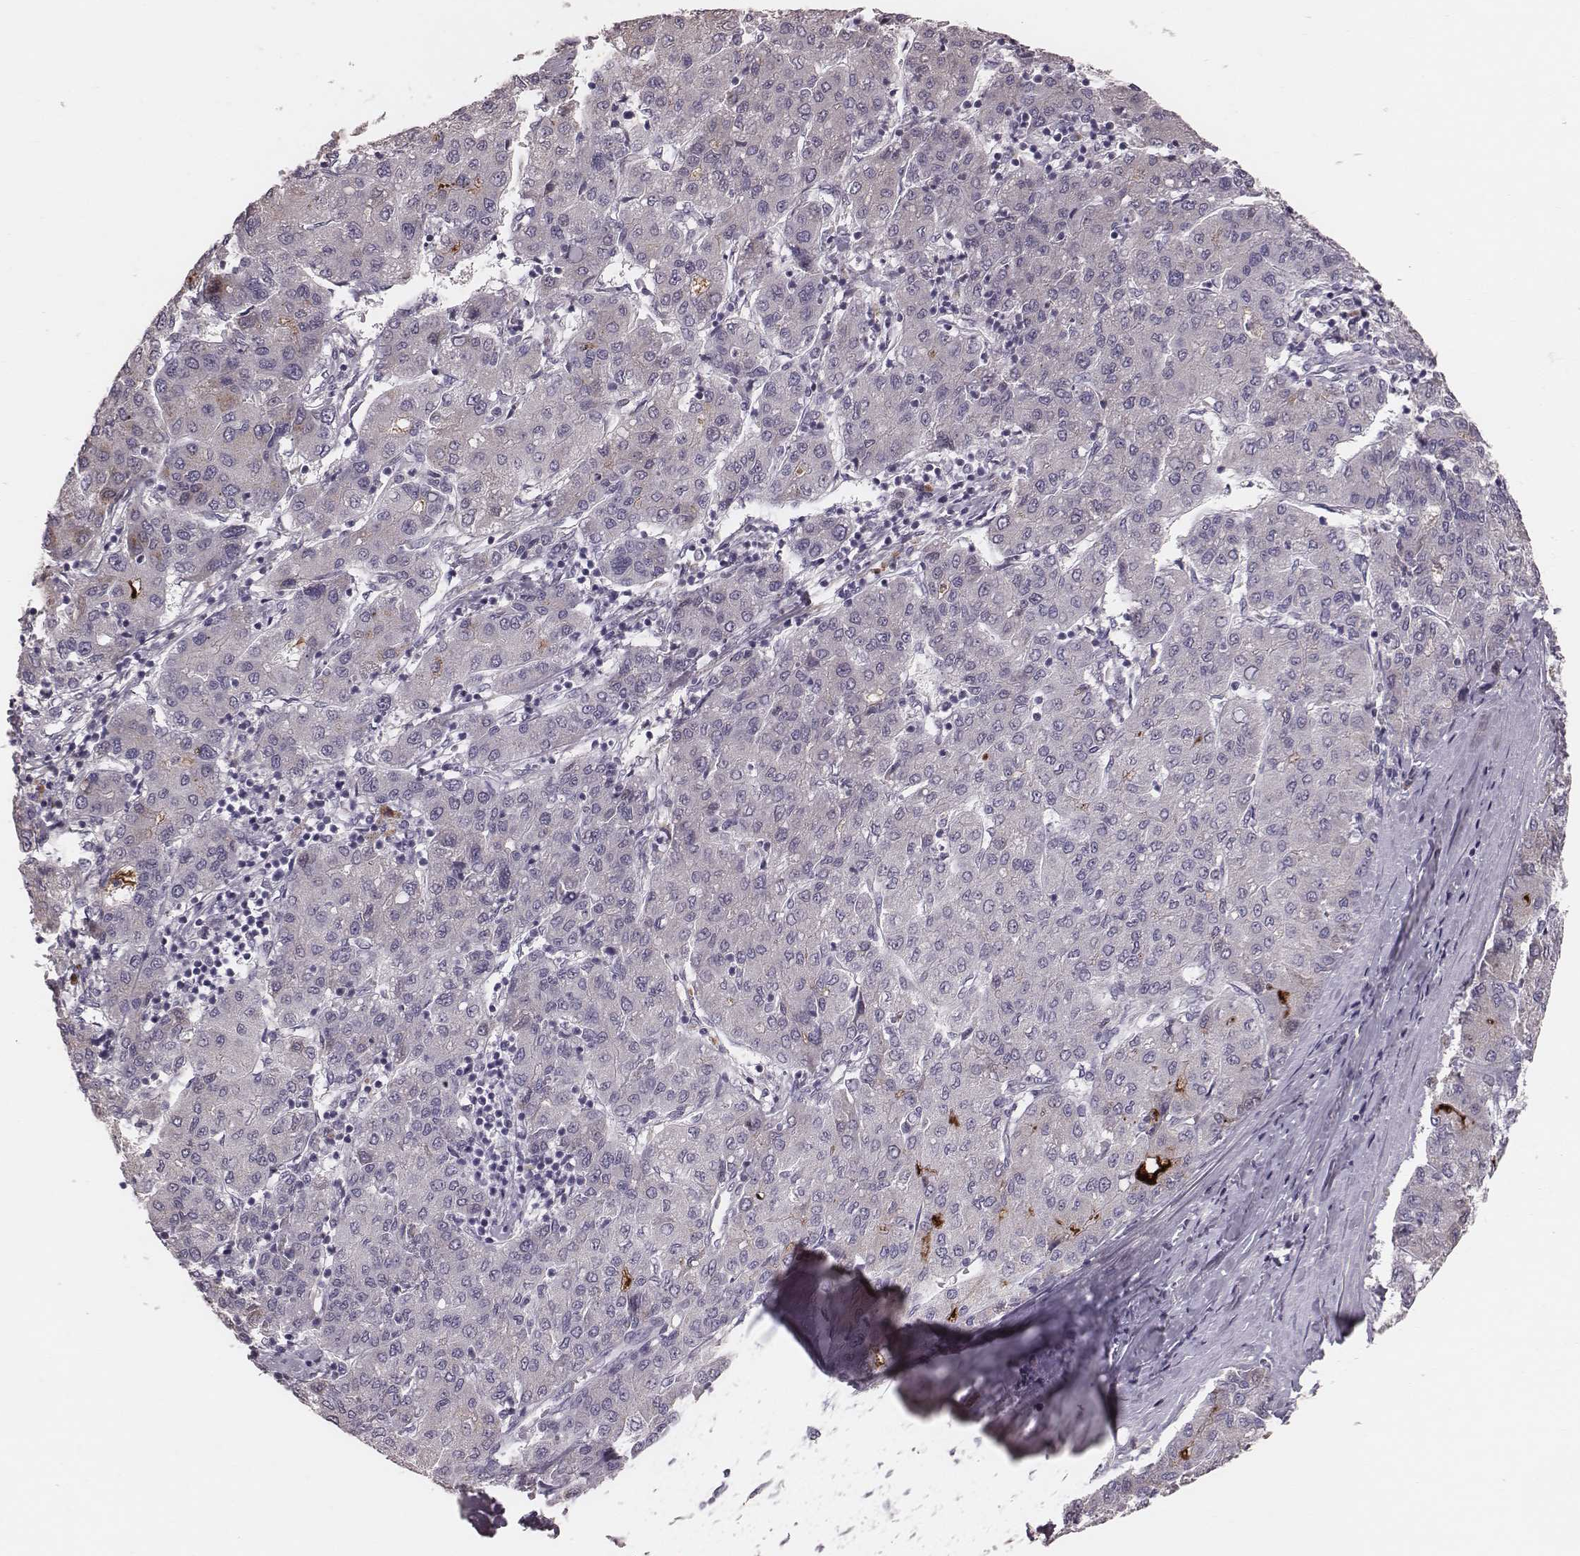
{"staining": {"intensity": "negative", "quantity": "none", "location": "none"}, "tissue": "liver cancer", "cell_type": "Tumor cells", "image_type": "cancer", "snomed": [{"axis": "morphology", "description": "Carcinoma, Hepatocellular, NOS"}, {"axis": "topography", "description": "Liver"}], "caption": "Human liver cancer stained for a protein using immunohistochemistry (IHC) shows no expression in tumor cells.", "gene": "CFTR", "patient": {"sex": "male", "age": 65}}